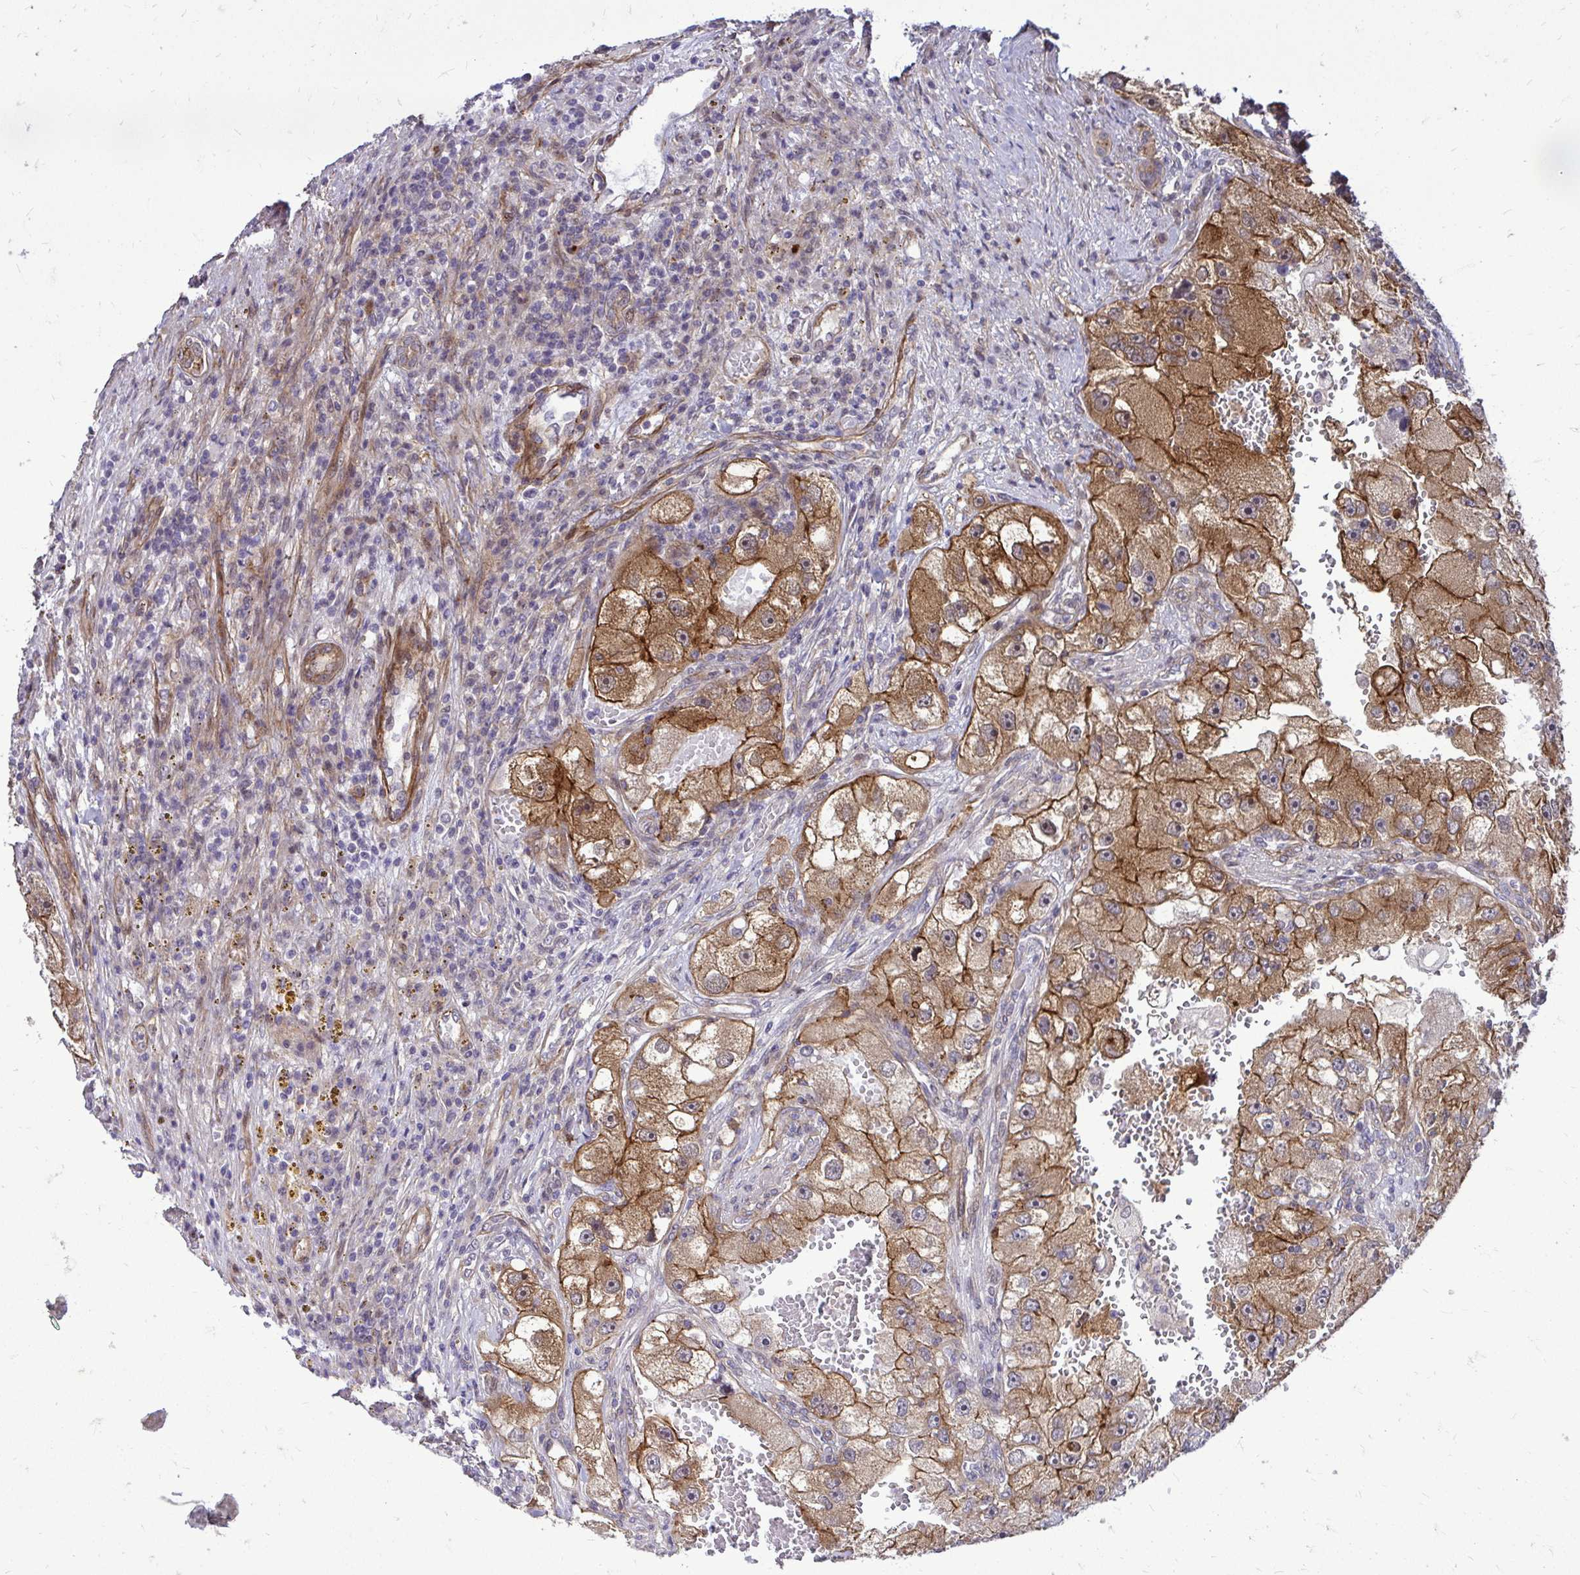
{"staining": {"intensity": "moderate", "quantity": ">75%", "location": "cytoplasmic/membranous"}, "tissue": "renal cancer", "cell_type": "Tumor cells", "image_type": "cancer", "snomed": [{"axis": "morphology", "description": "Adenocarcinoma, NOS"}, {"axis": "topography", "description": "Kidney"}], "caption": "Immunohistochemical staining of renal cancer reveals medium levels of moderate cytoplasmic/membranous positivity in about >75% of tumor cells.", "gene": "TRIP6", "patient": {"sex": "male", "age": 63}}